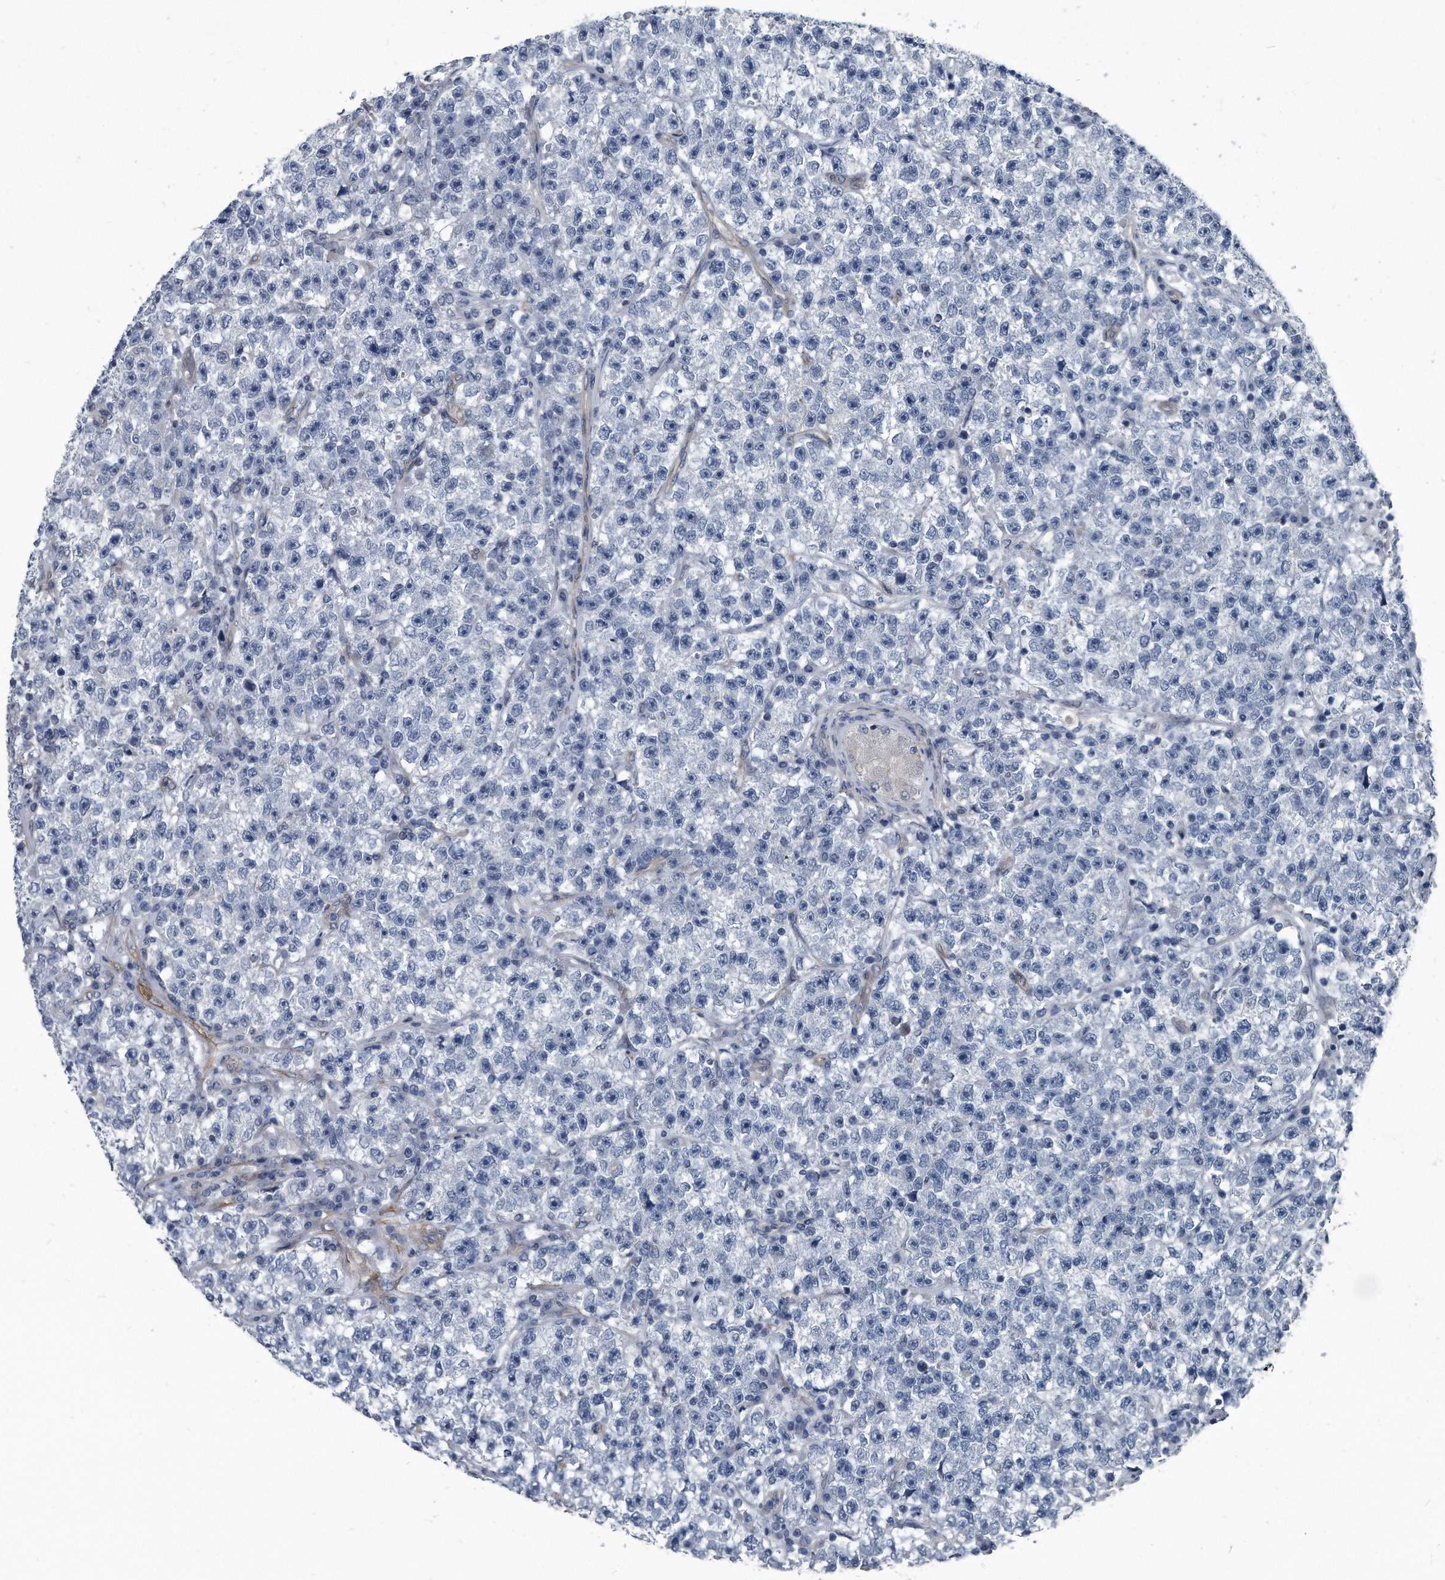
{"staining": {"intensity": "negative", "quantity": "none", "location": "none"}, "tissue": "testis cancer", "cell_type": "Tumor cells", "image_type": "cancer", "snomed": [{"axis": "morphology", "description": "Seminoma, NOS"}, {"axis": "topography", "description": "Testis"}], "caption": "Immunohistochemistry (IHC) histopathology image of testis cancer (seminoma) stained for a protein (brown), which demonstrates no staining in tumor cells.", "gene": "PLEC", "patient": {"sex": "male", "age": 22}}